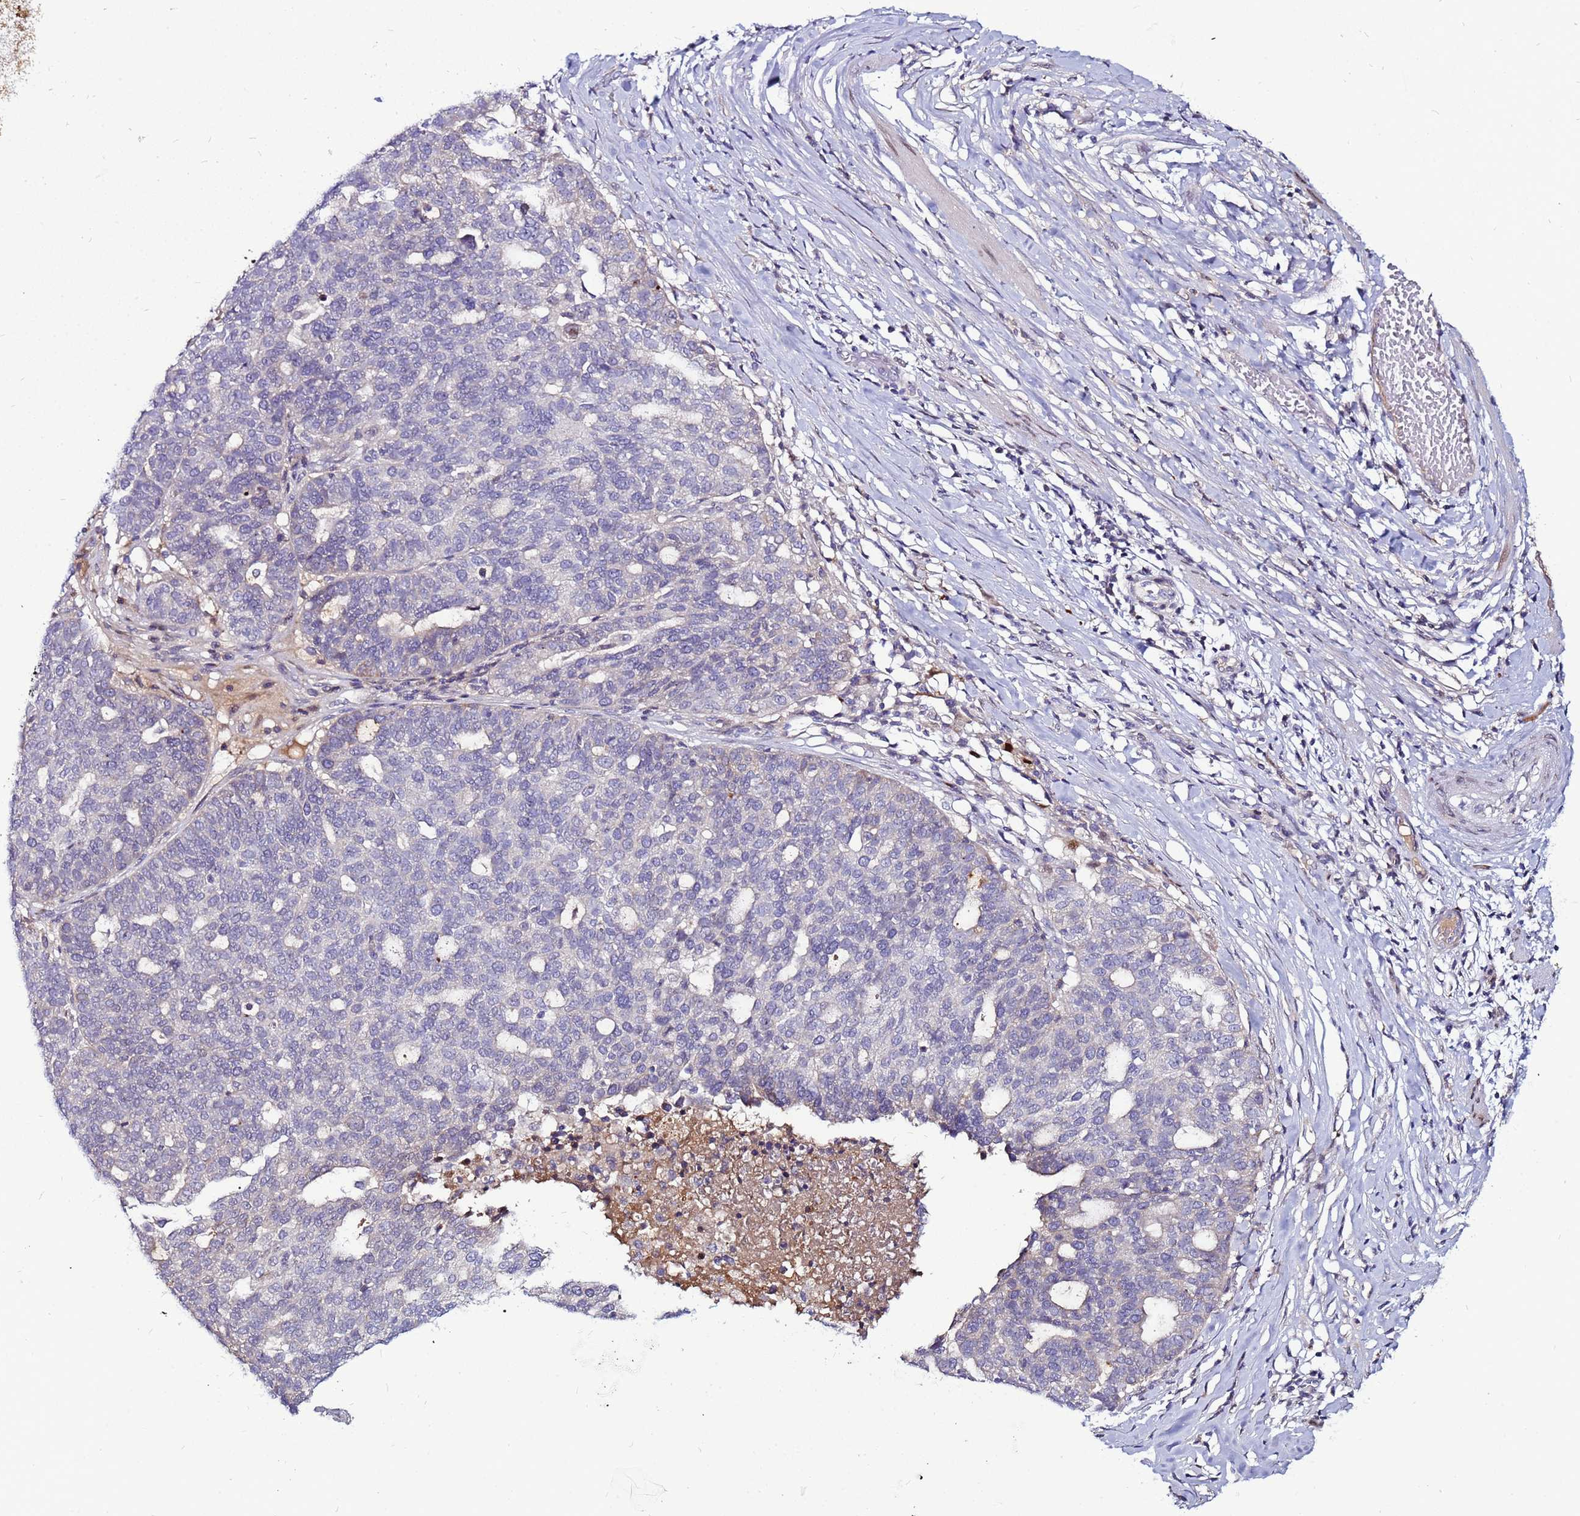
{"staining": {"intensity": "weak", "quantity": "<25%", "location": "cytoplasmic/membranous"}, "tissue": "ovarian cancer", "cell_type": "Tumor cells", "image_type": "cancer", "snomed": [{"axis": "morphology", "description": "Cystadenocarcinoma, serous, NOS"}, {"axis": "topography", "description": "Ovary"}], "caption": "Ovarian cancer (serous cystadenocarcinoma) stained for a protein using immunohistochemistry exhibits no positivity tumor cells.", "gene": "CCDC71", "patient": {"sex": "female", "age": 59}}